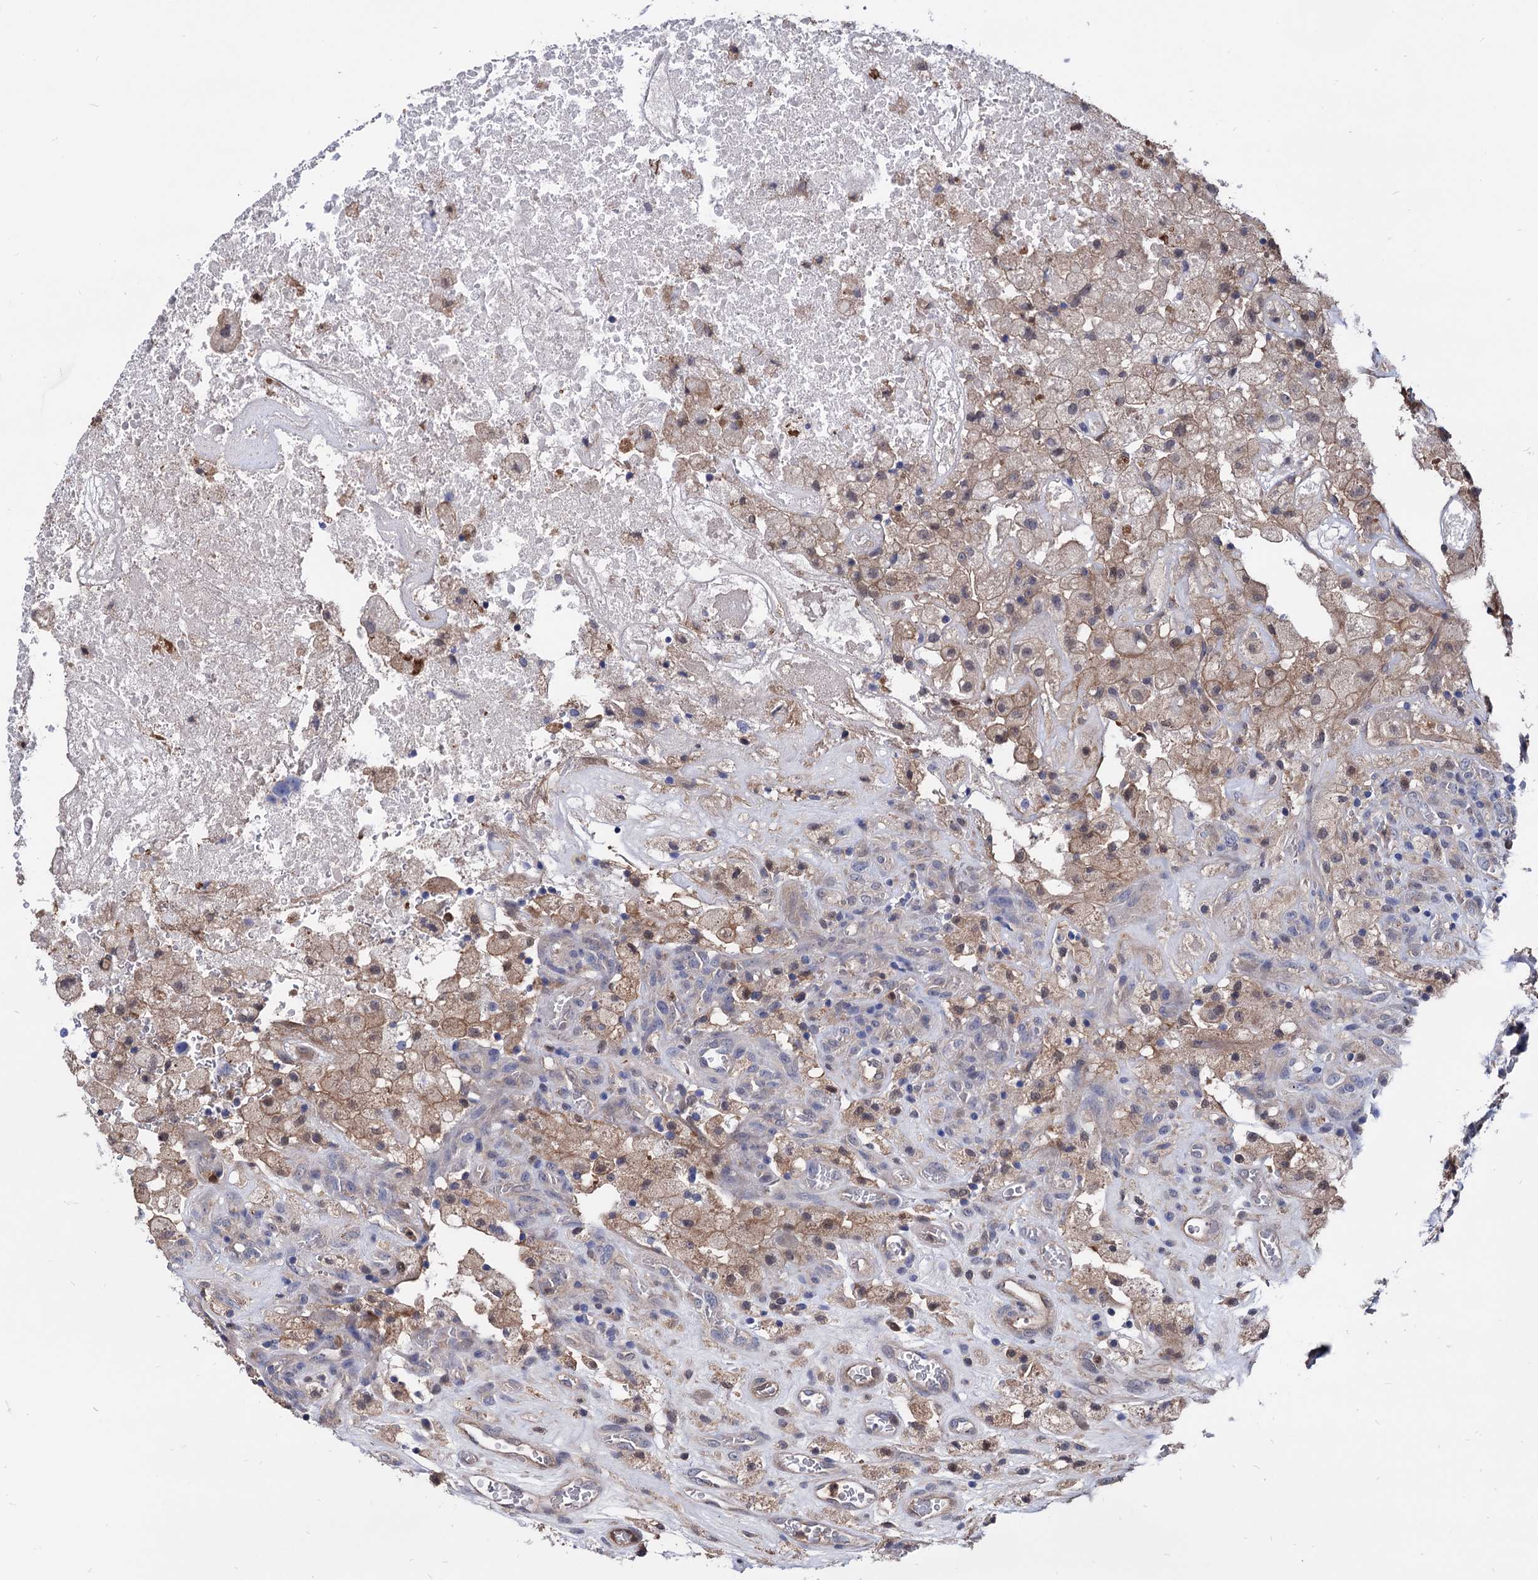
{"staining": {"intensity": "negative", "quantity": "none", "location": "none"}, "tissue": "glioma", "cell_type": "Tumor cells", "image_type": "cancer", "snomed": [{"axis": "morphology", "description": "Glioma, malignant, High grade"}, {"axis": "topography", "description": "Brain"}], "caption": "The histopathology image reveals no significant staining in tumor cells of glioma.", "gene": "CPPED1", "patient": {"sex": "male", "age": 76}}